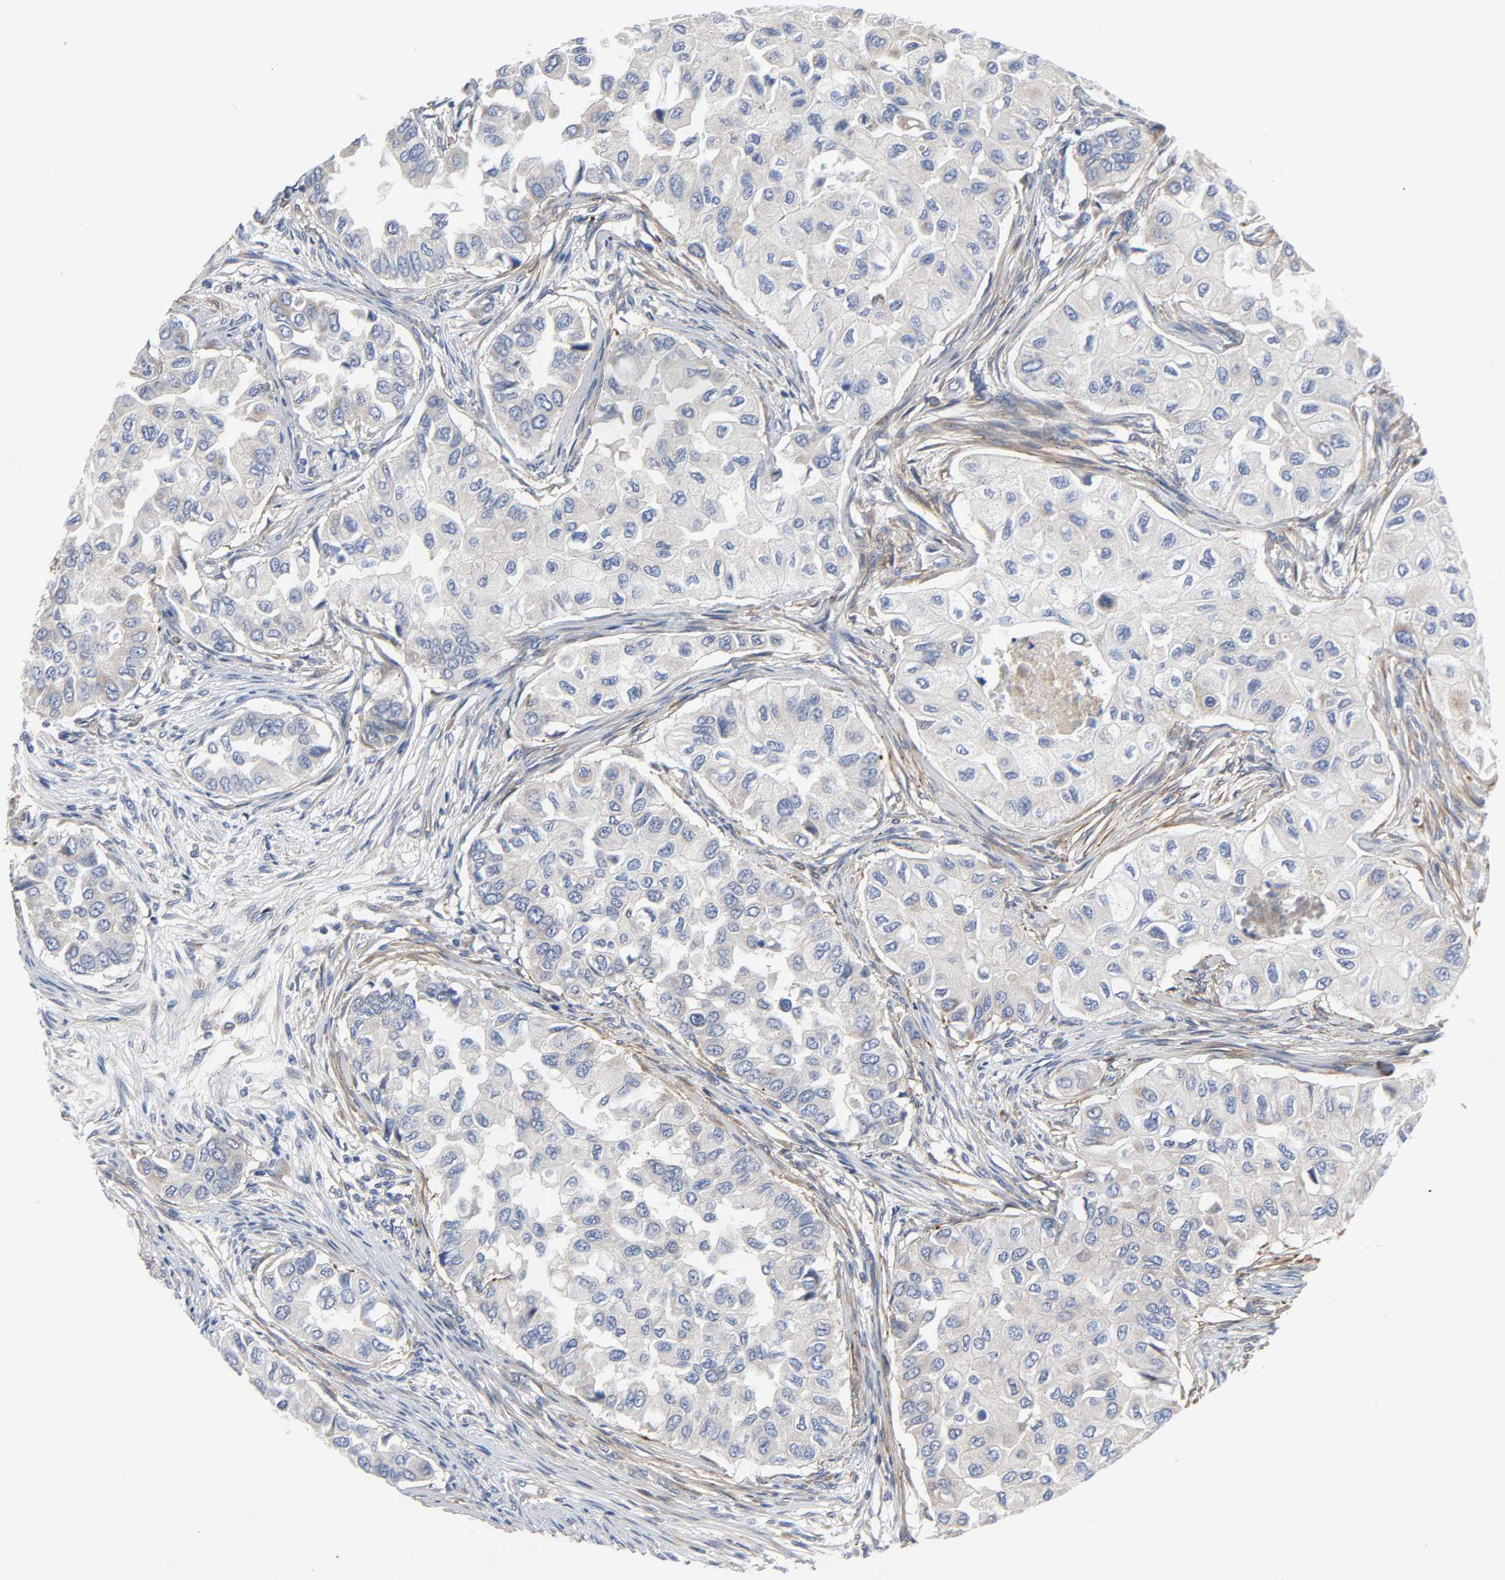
{"staining": {"intensity": "weak", "quantity": "25%-75%", "location": "cytoplasmic/membranous"}, "tissue": "breast cancer", "cell_type": "Tumor cells", "image_type": "cancer", "snomed": [{"axis": "morphology", "description": "Normal tissue, NOS"}, {"axis": "morphology", "description": "Duct carcinoma"}, {"axis": "topography", "description": "Breast"}], "caption": "Human breast infiltrating ductal carcinoma stained for a protein (brown) displays weak cytoplasmic/membranous positive staining in about 25%-75% of tumor cells.", "gene": "ARHGAP1", "patient": {"sex": "female", "age": 49}}